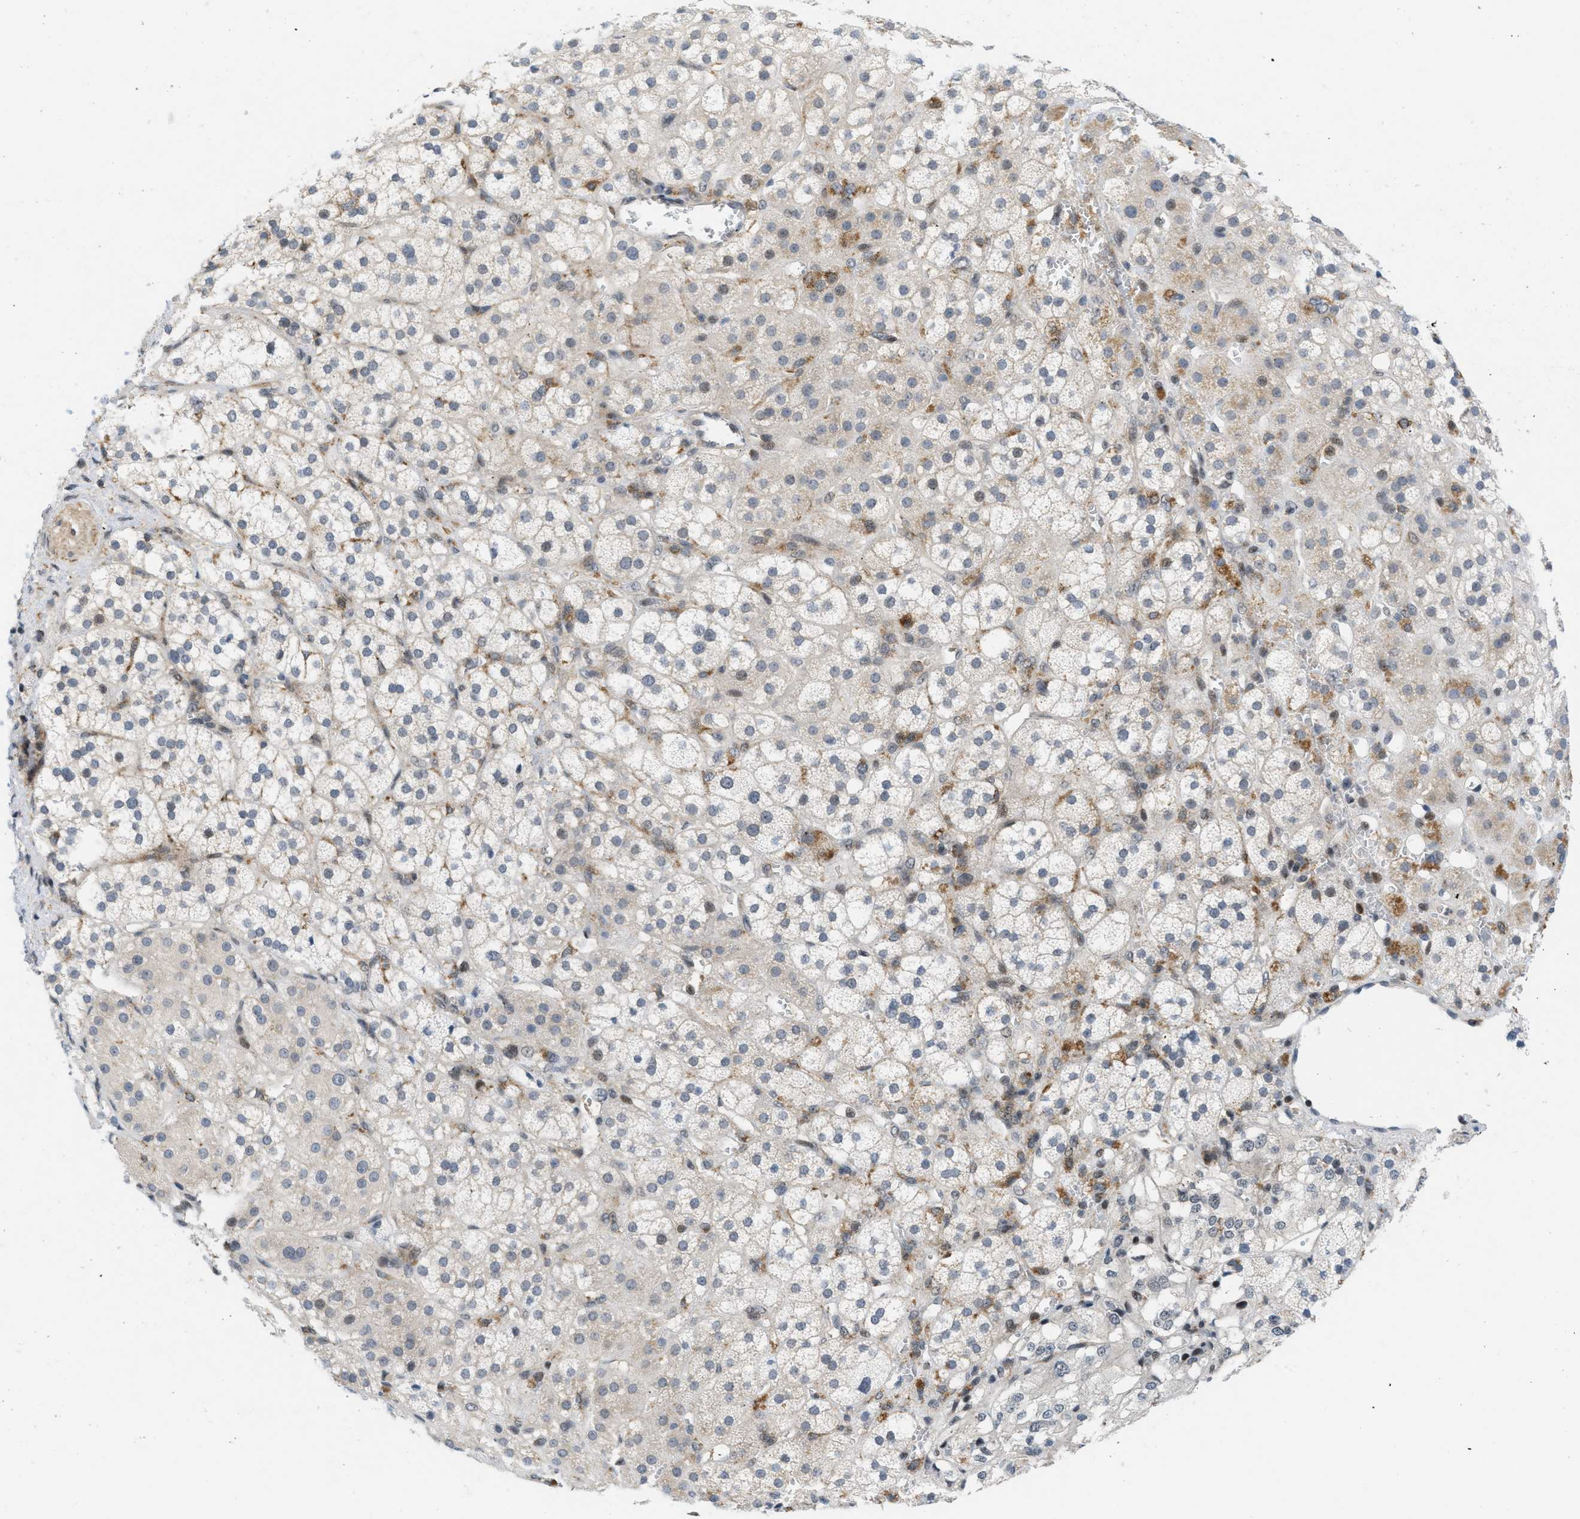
{"staining": {"intensity": "moderate", "quantity": "<25%", "location": "cytoplasmic/membranous"}, "tissue": "adrenal gland", "cell_type": "Glandular cells", "image_type": "normal", "snomed": [{"axis": "morphology", "description": "Normal tissue, NOS"}, {"axis": "topography", "description": "Adrenal gland"}], "caption": "Adrenal gland was stained to show a protein in brown. There is low levels of moderate cytoplasmic/membranous positivity in approximately <25% of glandular cells.", "gene": "ING1", "patient": {"sex": "male", "age": 56}}